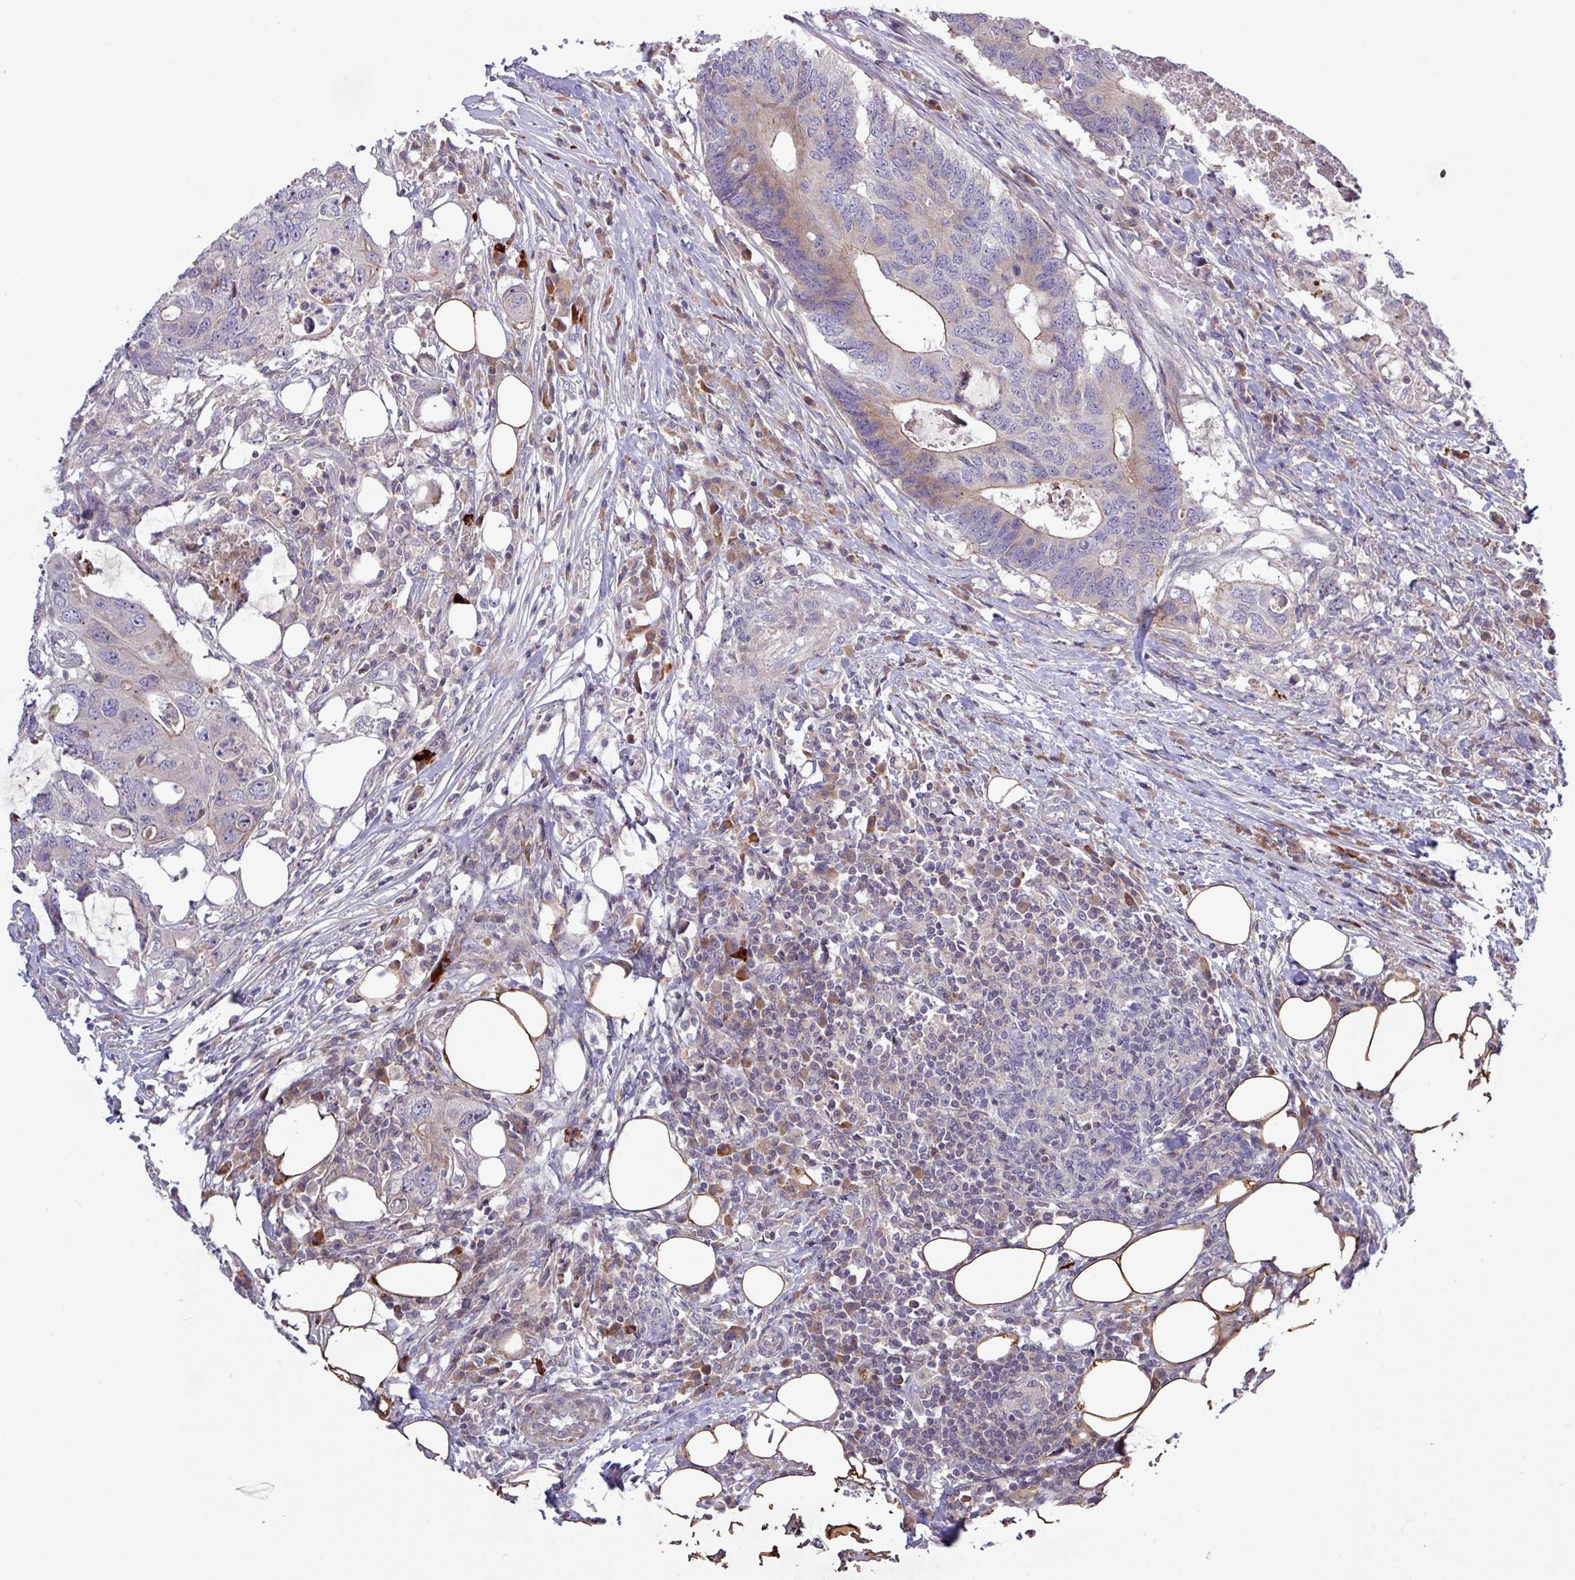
{"staining": {"intensity": "weak", "quantity": "<25%", "location": "cytoplasmic/membranous"}, "tissue": "colorectal cancer", "cell_type": "Tumor cells", "image_type": "cancer", "snomed": [{"axis": "morphology", "description": "Adenocarcinoma, NOS"}, {"axis": "topography", "description": "Colon"}], "caption": "Tumor cells are negative for protein expression in human colorectal cancer.", "gene": "TNFSF12", "patient": {"sex": "male", "age": 71}}